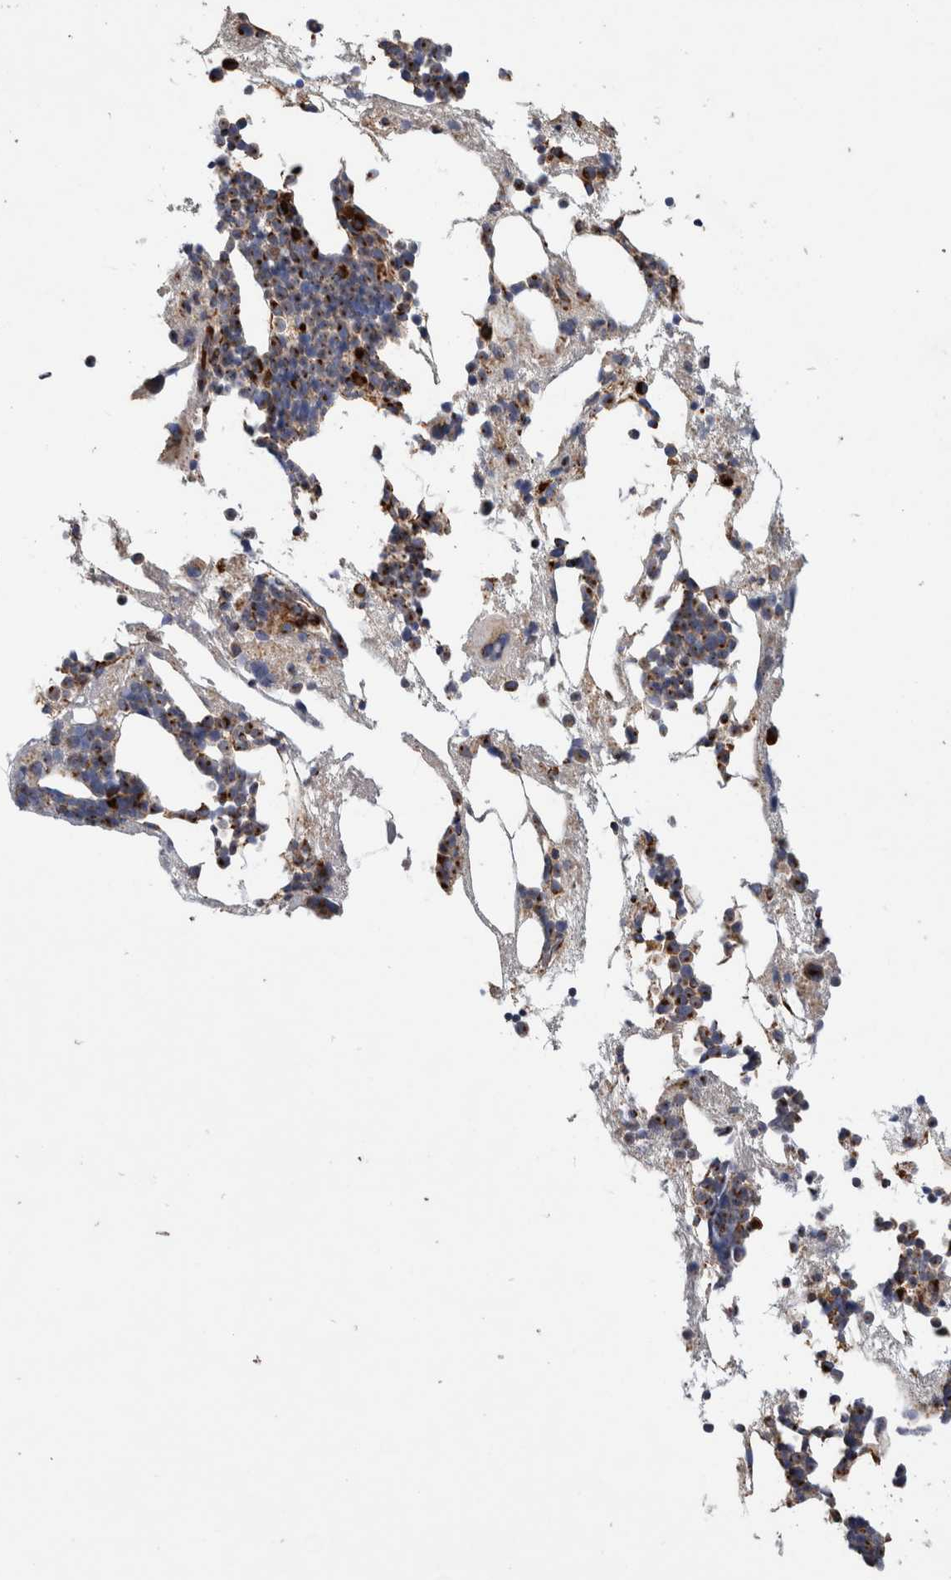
{"staining": {"intensity": "strong", "quantity": "<25%", "location": "cytoplasmic/membranous"}, "tissue": "bone marrow", "cell_type": "Hematopoietic cells", "image_type": "normal", "snomed": [{"axis": "morphology", "description": "Normal tissue, NOS"}, {"axis": "morphology", "description": "Inflammation, NOS"}, {"axis": "topography", "description": "Bone marrow"}], "caption": "Protein expression analysis of normal bone marrow shows strong cytoplasmic/membranous positivity in approximately <25% of hematopoietic cells.", "gene": "IARS2", "patient": {"sex": "female", "age": 81}}